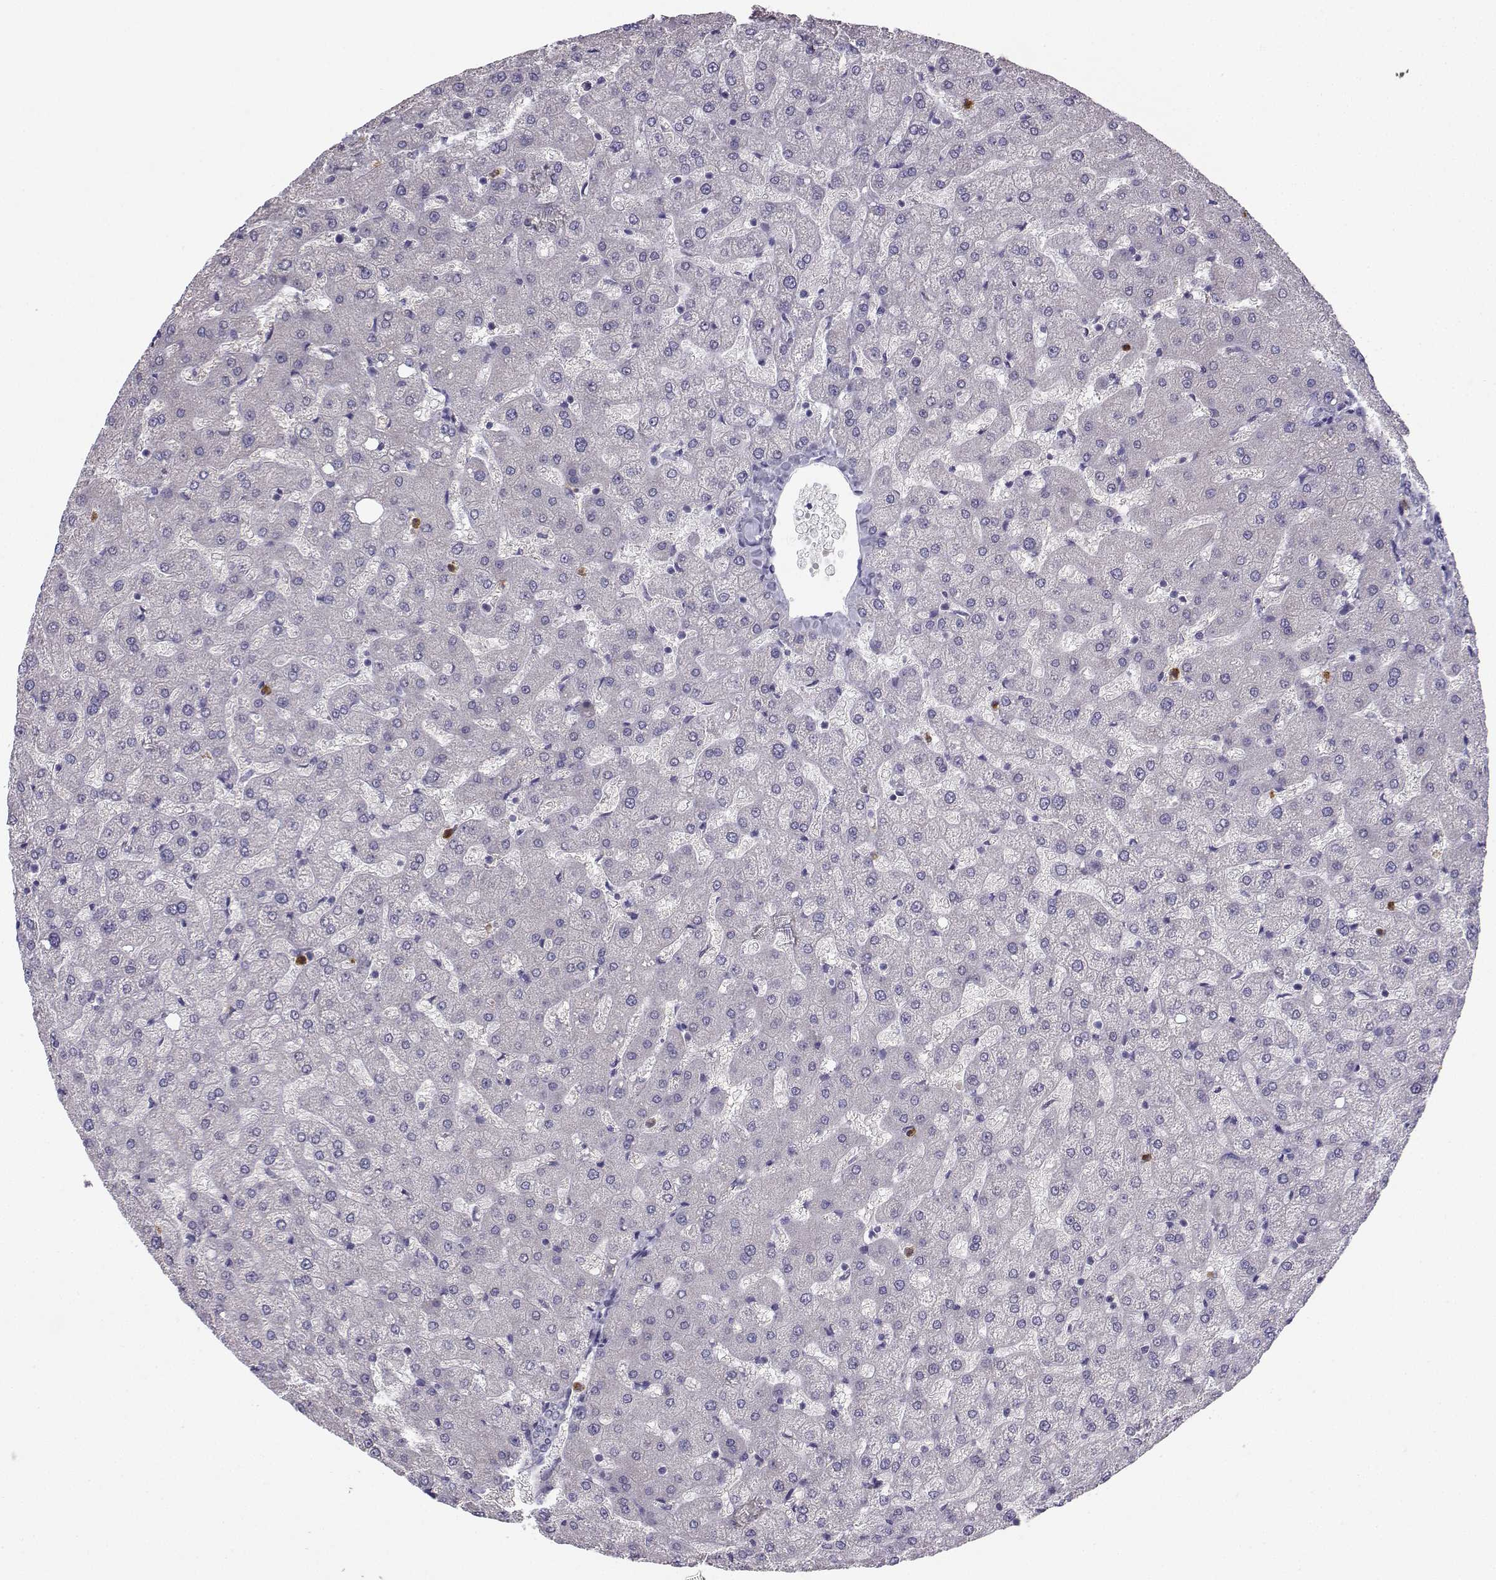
{"staining": {"intensity": "negative", "quantity": "none", "location": "none"}, "tissue": "liver", "cell_type": "Cholangiocytes", "image_type": "normal", "snomed": [{"axis": "morphology", "description": "Normal tissue, NOS"}, {"axis": "topography", "description": "Liver"}], "caption": "Liver stained for a protein using immunohistochemistry (IHC) exhibits no positivity cholangiocytes.", "gene": "CALY", "patient": {"sex": "female", "age": 50}}